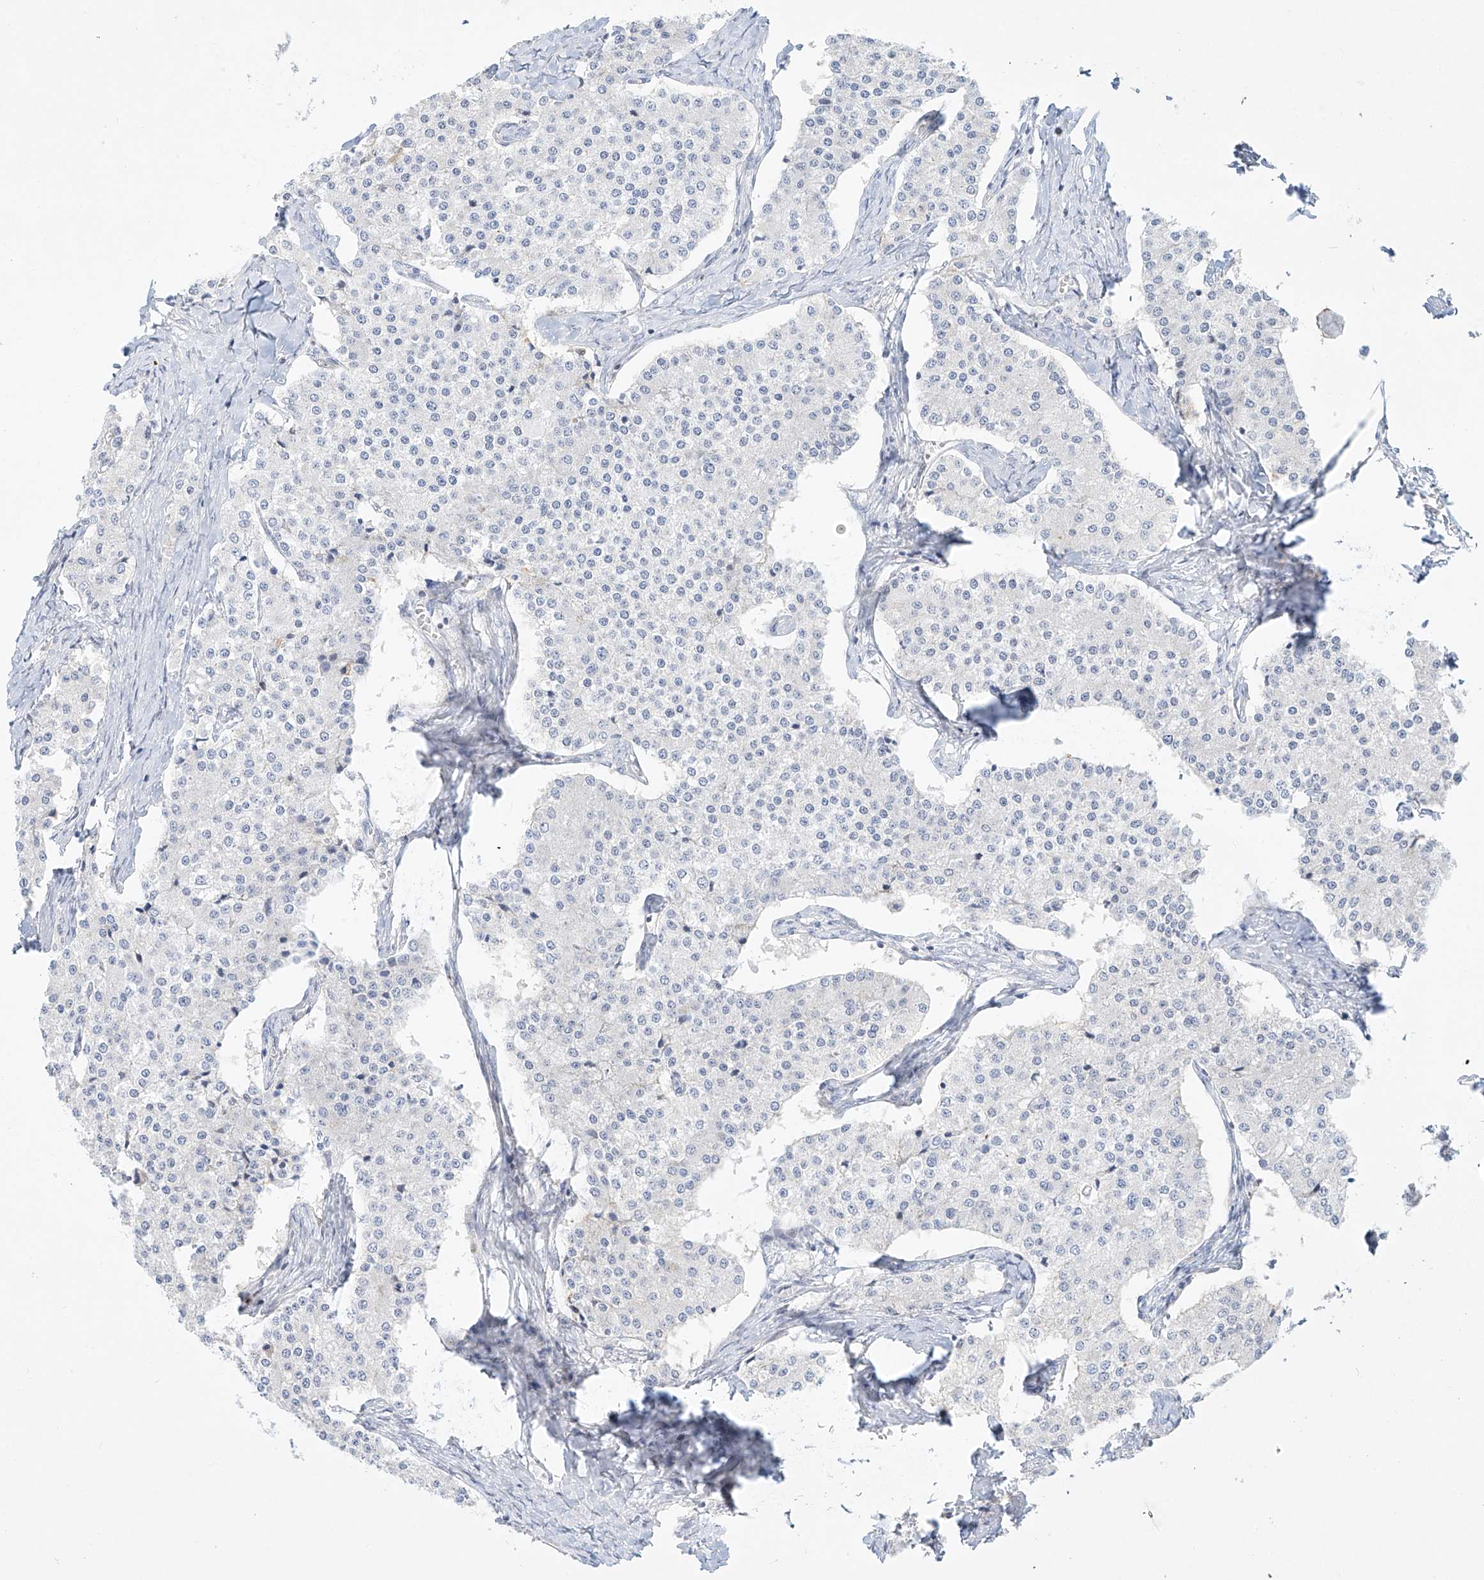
{"staining": {"intensity": "negative", "quantity": "none", "location": "none"}, "tissue": "carcinoid", "cell_type": "Tumor cells", "image_type": "cancer", "snomed": [{"axis": "morphology", "description": "Carcinoid, malignant, NOS"}, {"axis": "topography", "description": "Colon"}], "caption": "DAB immunohistochemical staining of malignant carcinoid shows no significant staining in tumor cells.", "gene": "SNU13", "patient": {"sex": "female", "age": 52}}